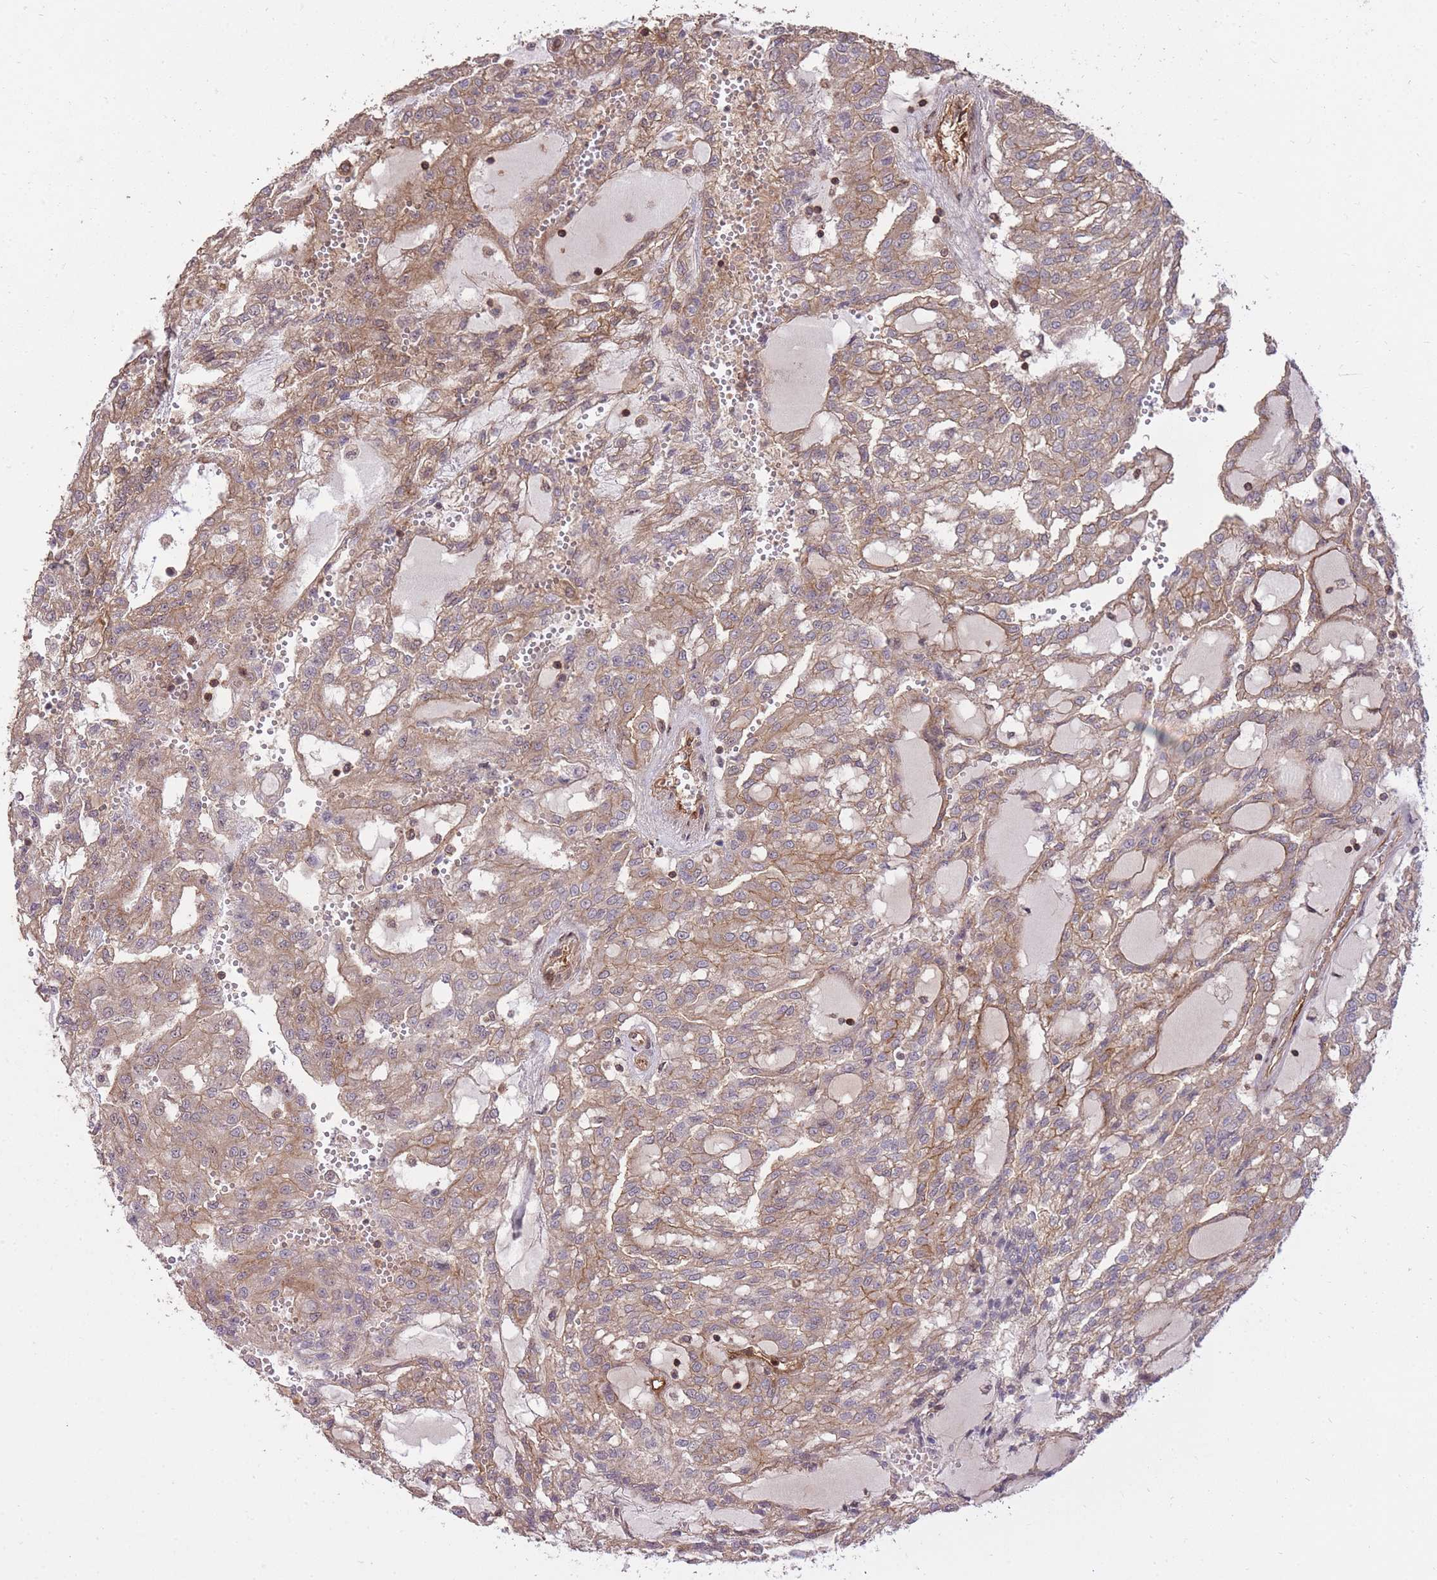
{"staining": {"intensity": "moderate", "quantity": ">75%", "location": "cytoplasmic/membranous"}, "tissue": "renal cancer", "cell_type": "Tumor cells", "image_type": "cancer", "snomed": [{"axis": "morphology", "description": "Adenocarcinoma, NOS"}, {"axis": "topography", "description": "Kidney"}], "caption": "Protein positivity by immunohistochemistry (IHC) exhibits moderate cytoplasmic/membranous staining in about >75% of tumor cells in renal adenocarcinoma.", "gene": "PLD1", "patient": {"sex": "male", "age": 63}}